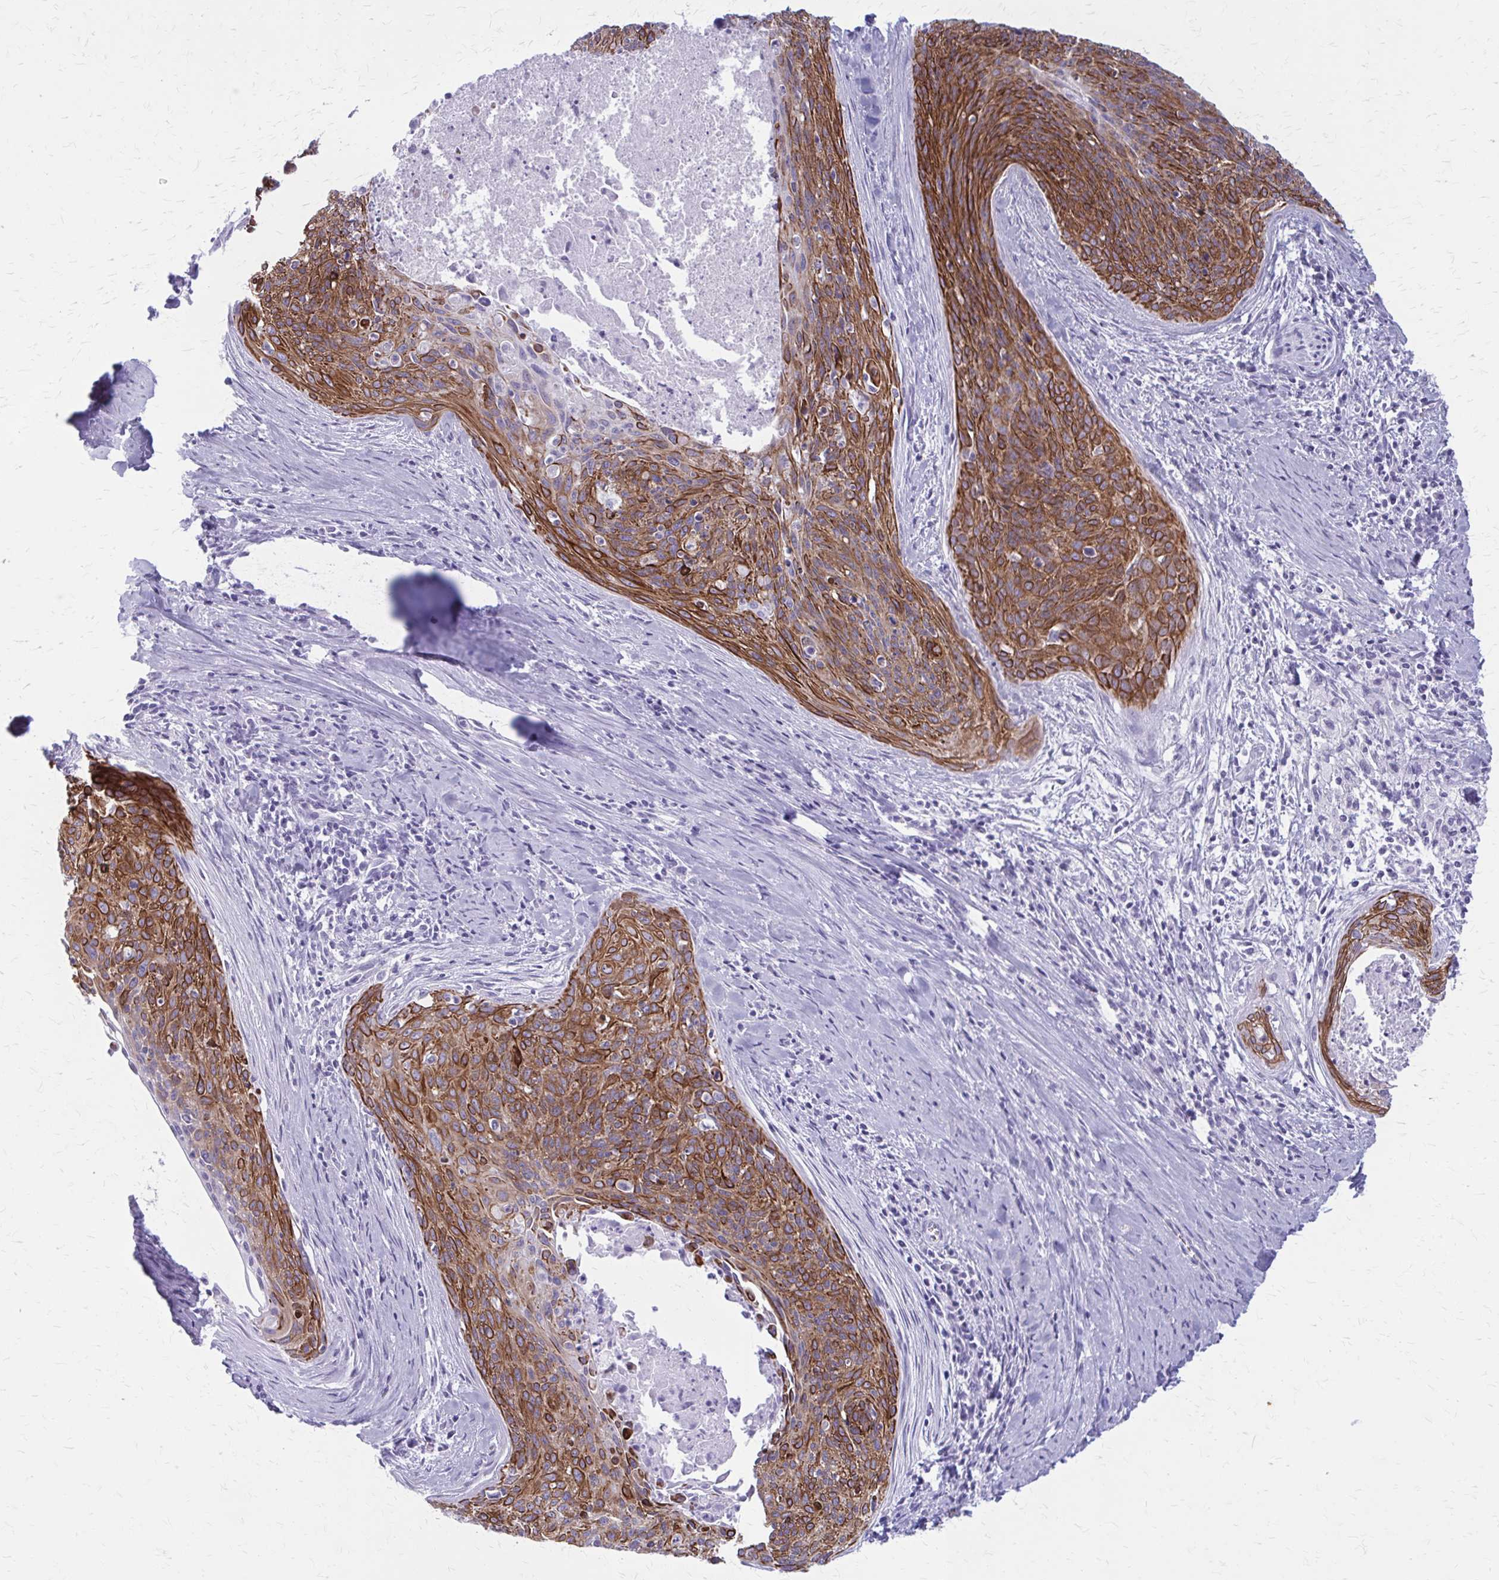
{"staining": {"intensity": "strong", "quantity": ">75%", "location": "cytoplasmic/membranous"}, "tissue": "cervical cancer", "cell_type": "Tumor cells", "image_type": "cancer", "snomed": [{"axis": "morphology", "description": "Squamous cell carcinoma, NOS"}, {"axis": "topography", "description": "Cervix"}], "caption": "Protein expression by IHC demonstrates strong cytoplasmic/membranous expression in about >75% of tumor cells in cervical squamous cell carcinoma.", "gene": "KRT5", "patient": {"sex": "female", "age": 55}}